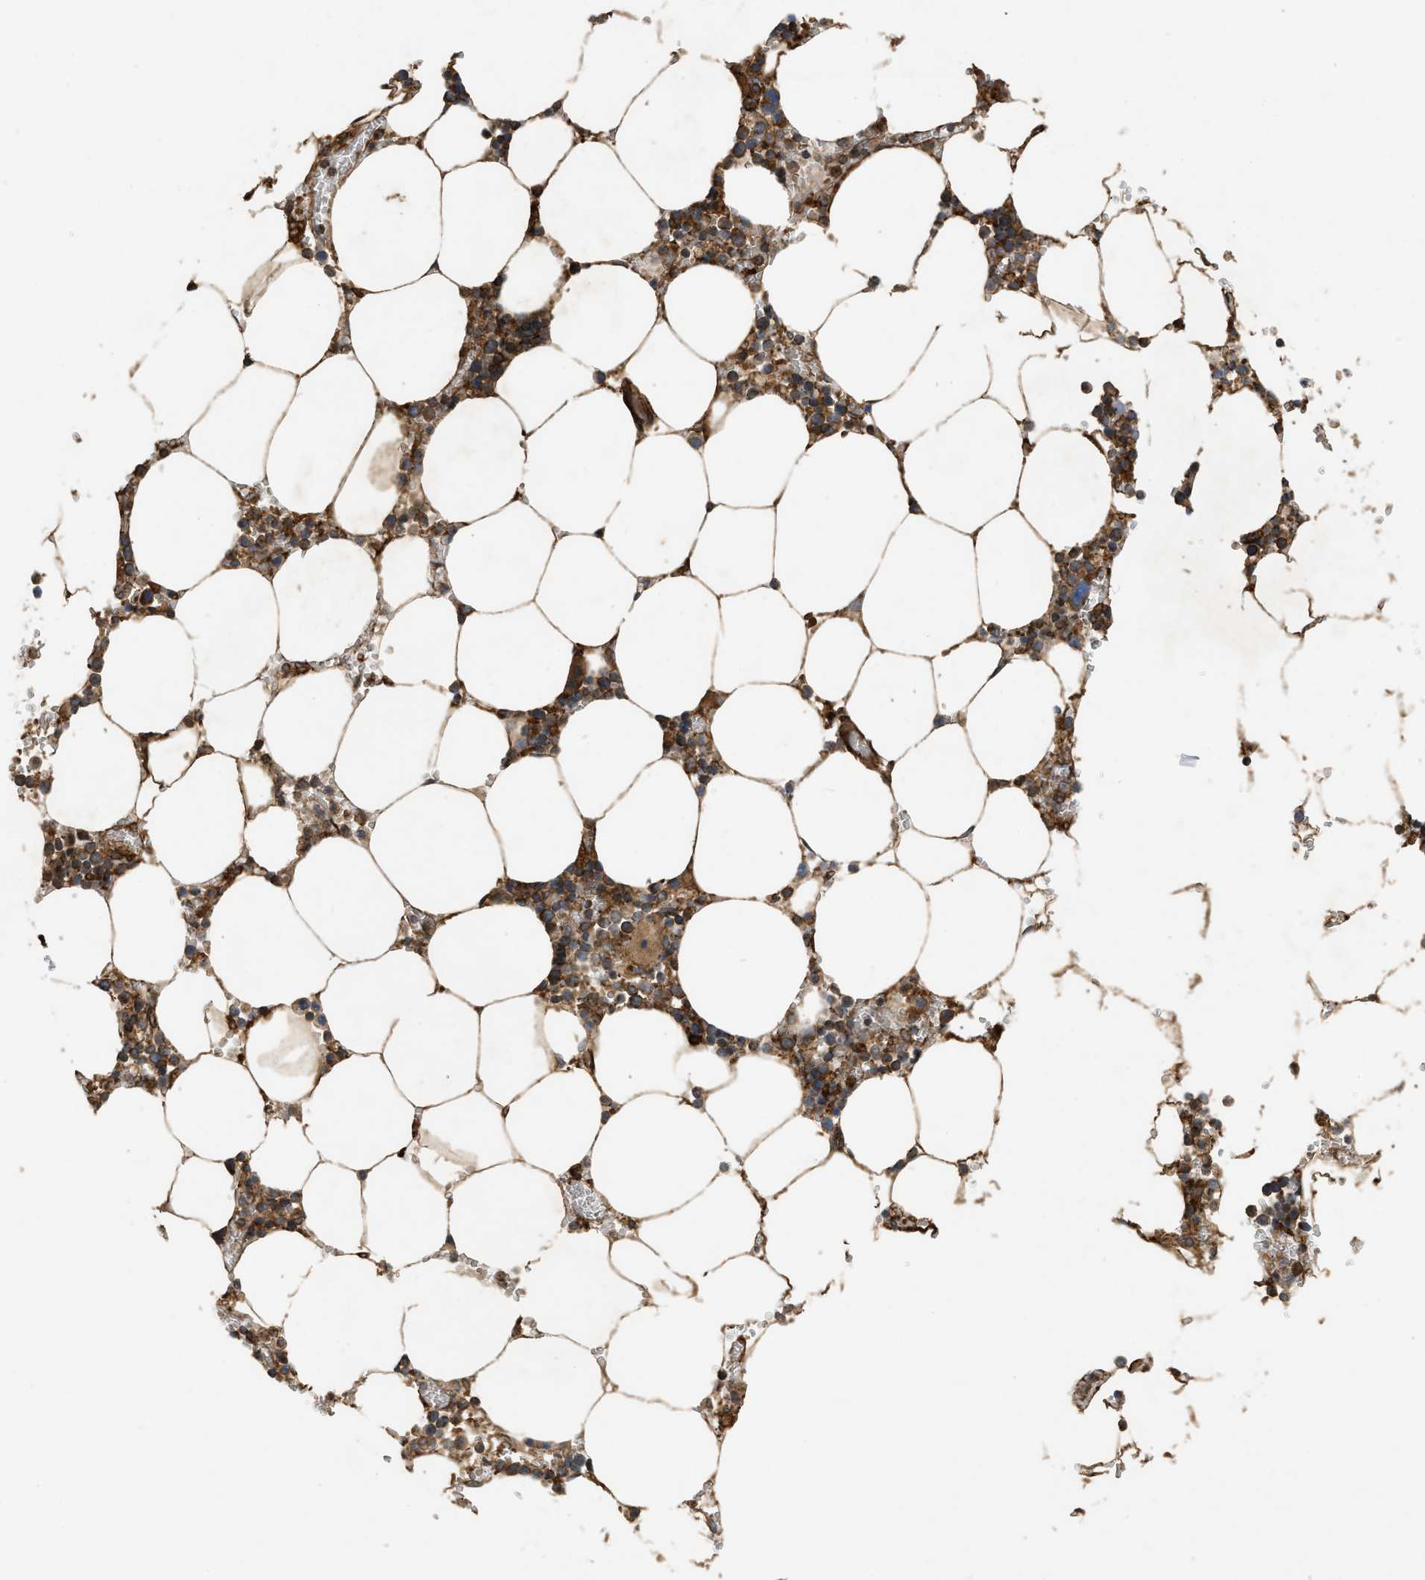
{"staining": {"intensity": "strong", "quantity": ">75%", "location": "cytoplasmic/membranous"}, "tissue": "bone marrow", "cell_type": "Hematopoietic cells", "image_type": "normal", "snomed": [{"axis": "morphology", "description": "Normal tissue, NOS"}, {"axis": "topography", "description": "Bone marrow"}], "caption": "The immunohistochemical stain highlights strong cytoplasmic/membranous staining in hematopoietic cells of unremarkable bone marrow.", "gene": "GNB4", "patient": {"sex": "male", "age": 70}}